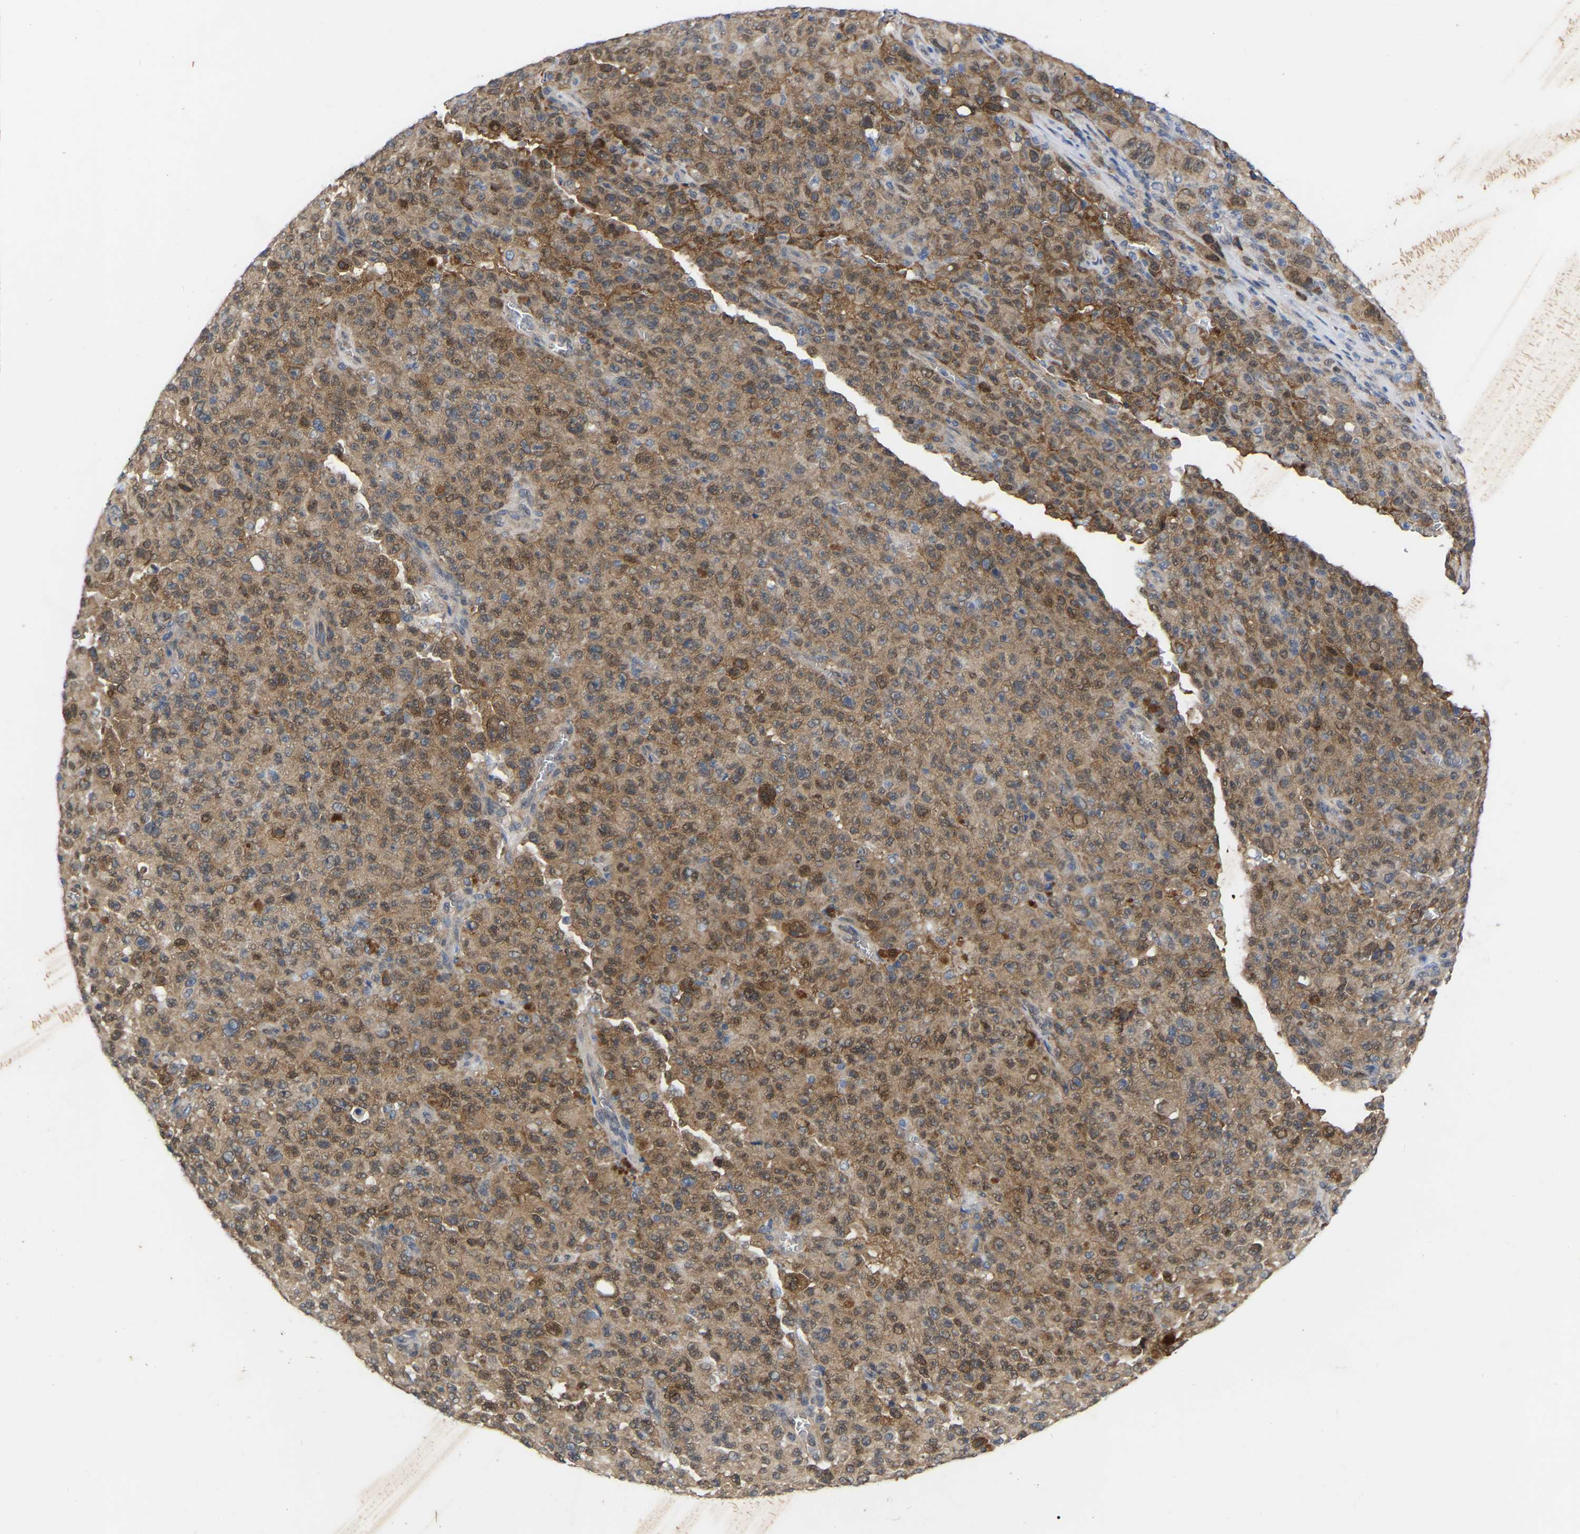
{"staining": {"intensity": "moderate", "quantity": ">75%", "location": "cytoplasmic/membranous"}, "tissue": "melanoma", "cell_type": "Tumor cells", "image_type": "cancer", "snomed": [{"axis": "morphology", "description": "Malignant melanoma, NOS"}, {"axis": "topography", "description": "Skin"}], "caption": "Brown immunohistochemical staining in human melanoma demonstrates moderate cytoplasmic/membranous expression in approximately >75% of tumor cells.", "gene": "UBE4B", "patient": {"sex": "female", "age": 82}}